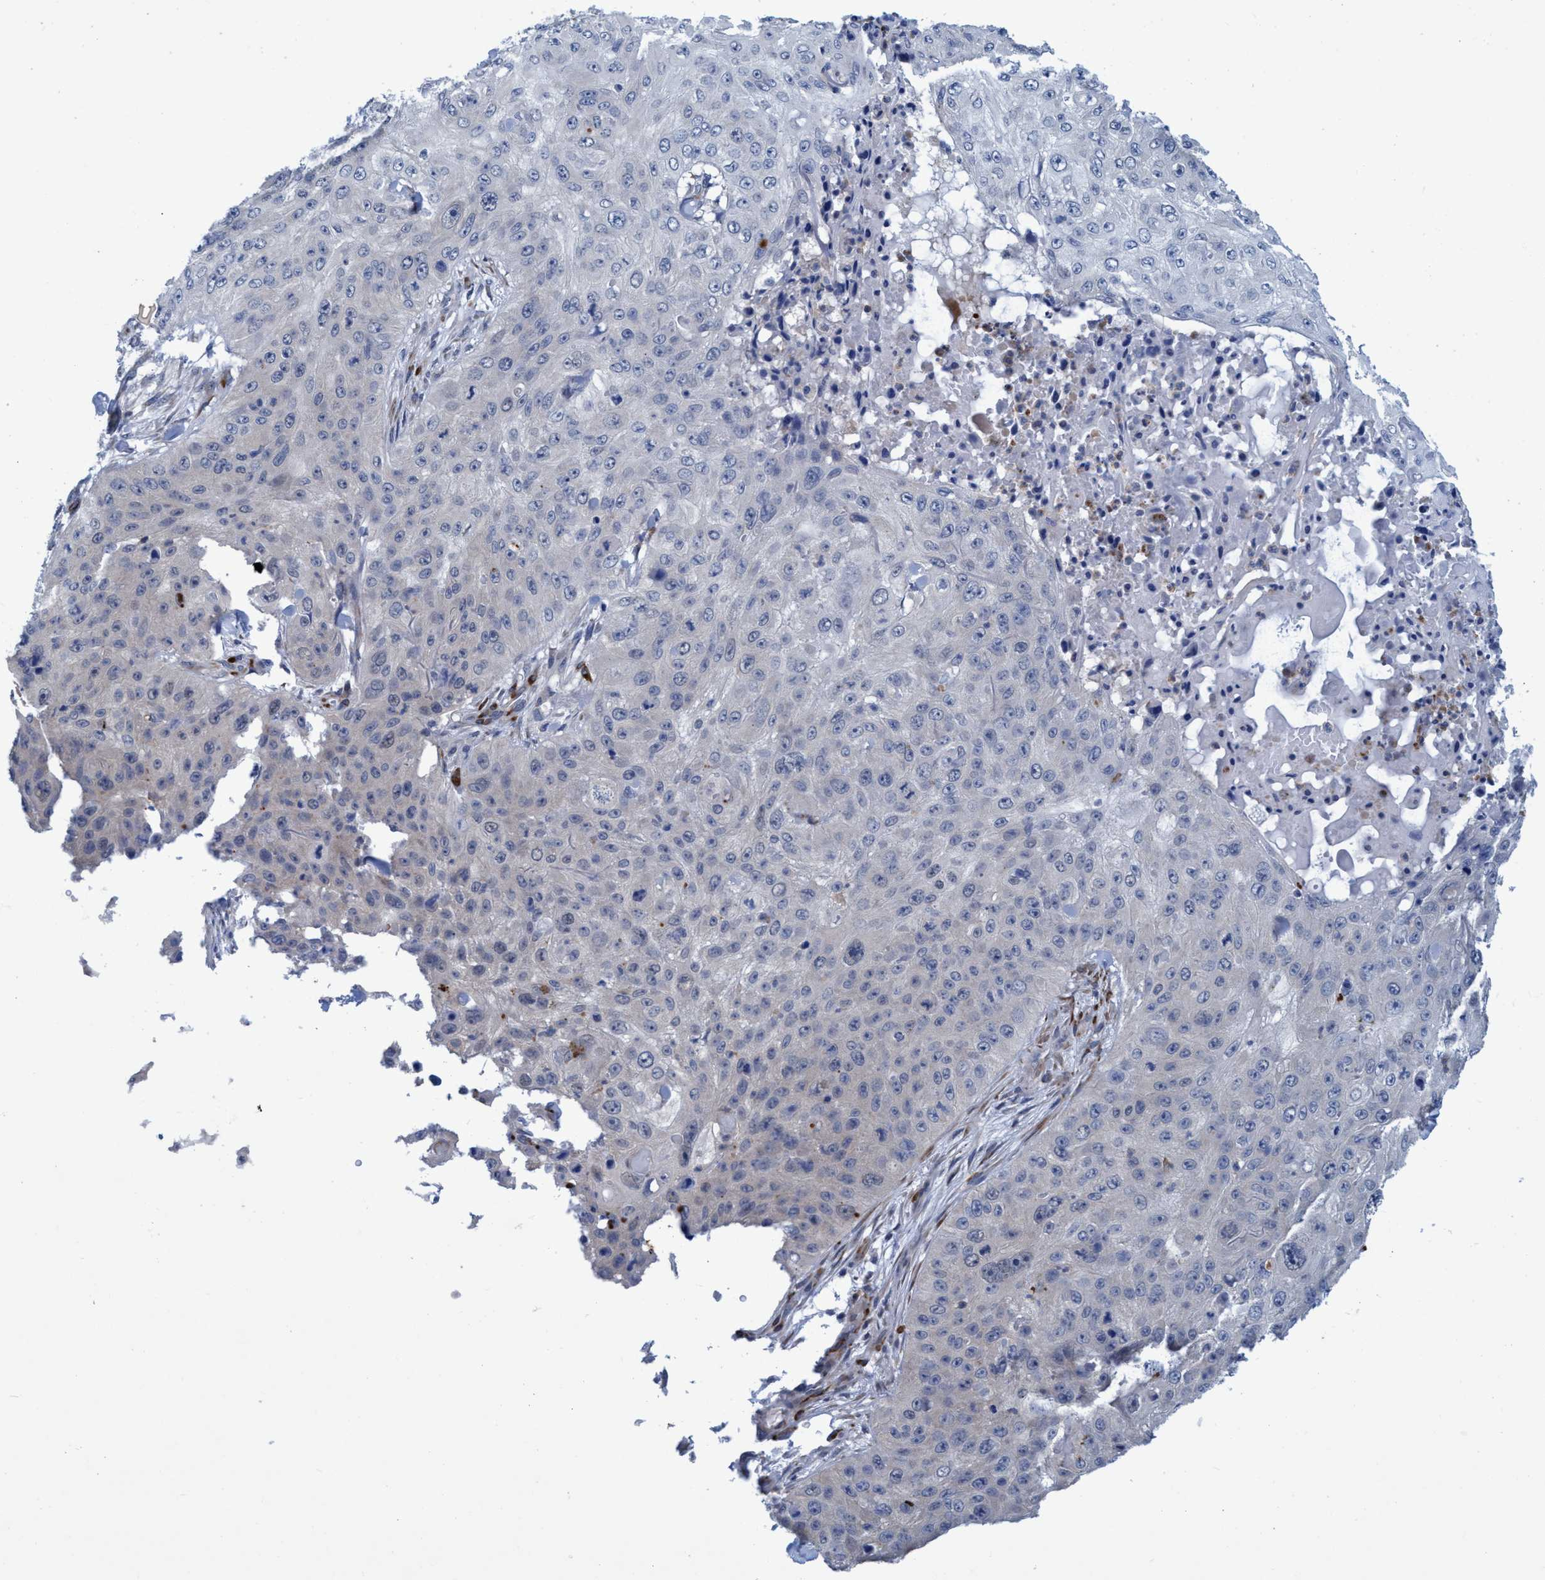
{"staining": {"intensity": "negative", "quantity": "none", "location": "none"}, "tissue": "skin cancer", "cell_type": "Tumor cells", "image_type": "cancer", "snomed": [{"axis": "morphology", "description": "Squamous cell carcinoma, NOS"}, {"axis": "topography", "description": "Skin"}], "caption": "There is no significant staining in tumor cells of skin cancer (squamous cell carcinoma). (Brightfield microscopy of DAB (3,3'-diaminobenzidine) IHC at high magnification).", "gene": "SLC43A2", "patient": {"sex": "female", "age": 80}}